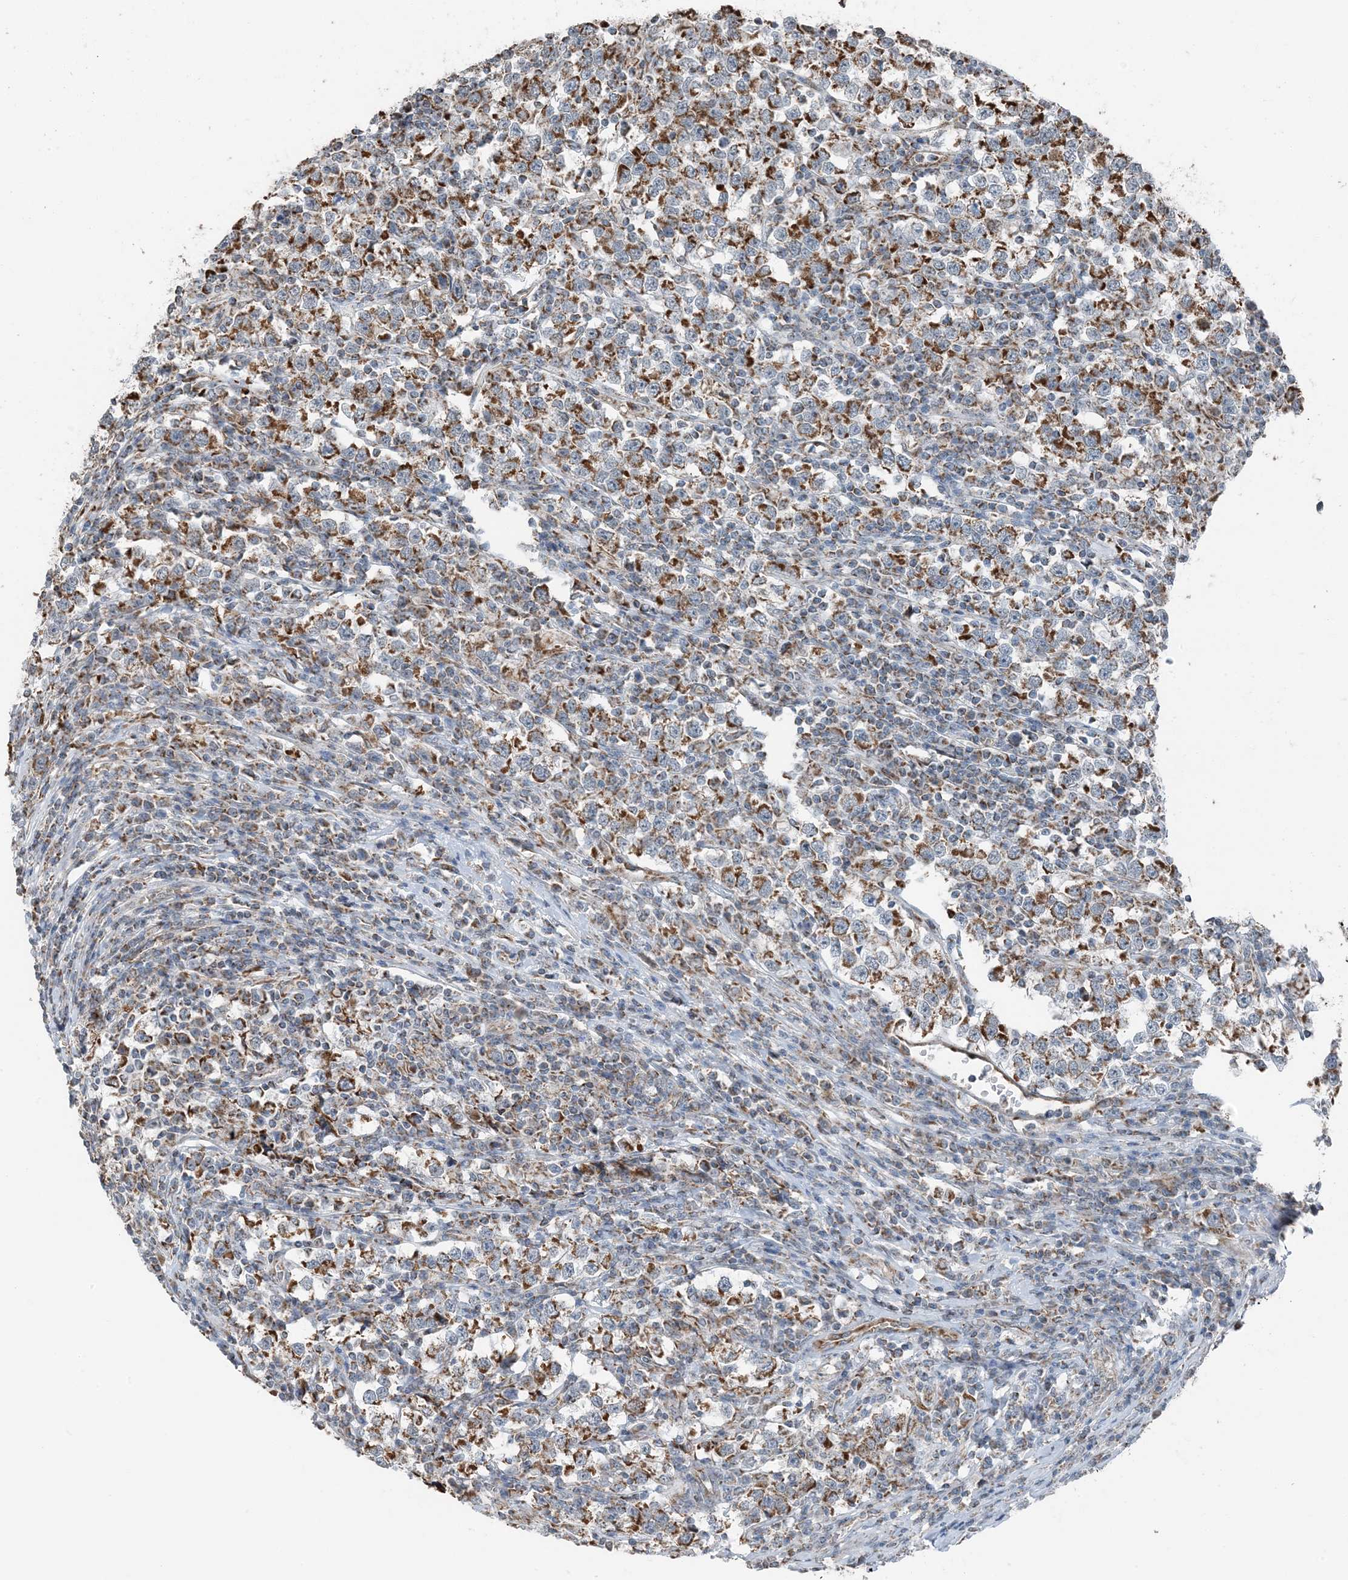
{"staining": {"intensity": "moderate", "quantity": ">75%", "location": "cytoplasmic/membranous"}, "tissue": "testis cancer", "cell_type": "Tumor cells", "image_type": "cancer", "snomed": [{"axis": "morphology", "description": "Normal tissue, NOS"}, {"axis": "morphology", "description": "Seminoma, NOS"}, {"axis": "topography", "description": "Testis"}], "caption": "Testis cancer stained with immunohistochemistry (IHC) reveals moderate cytoplasmic/membranous positivity in about >75% of tumor cells.", "gene": "PILRB", "patient": {"sex": "male", "age": 43}}